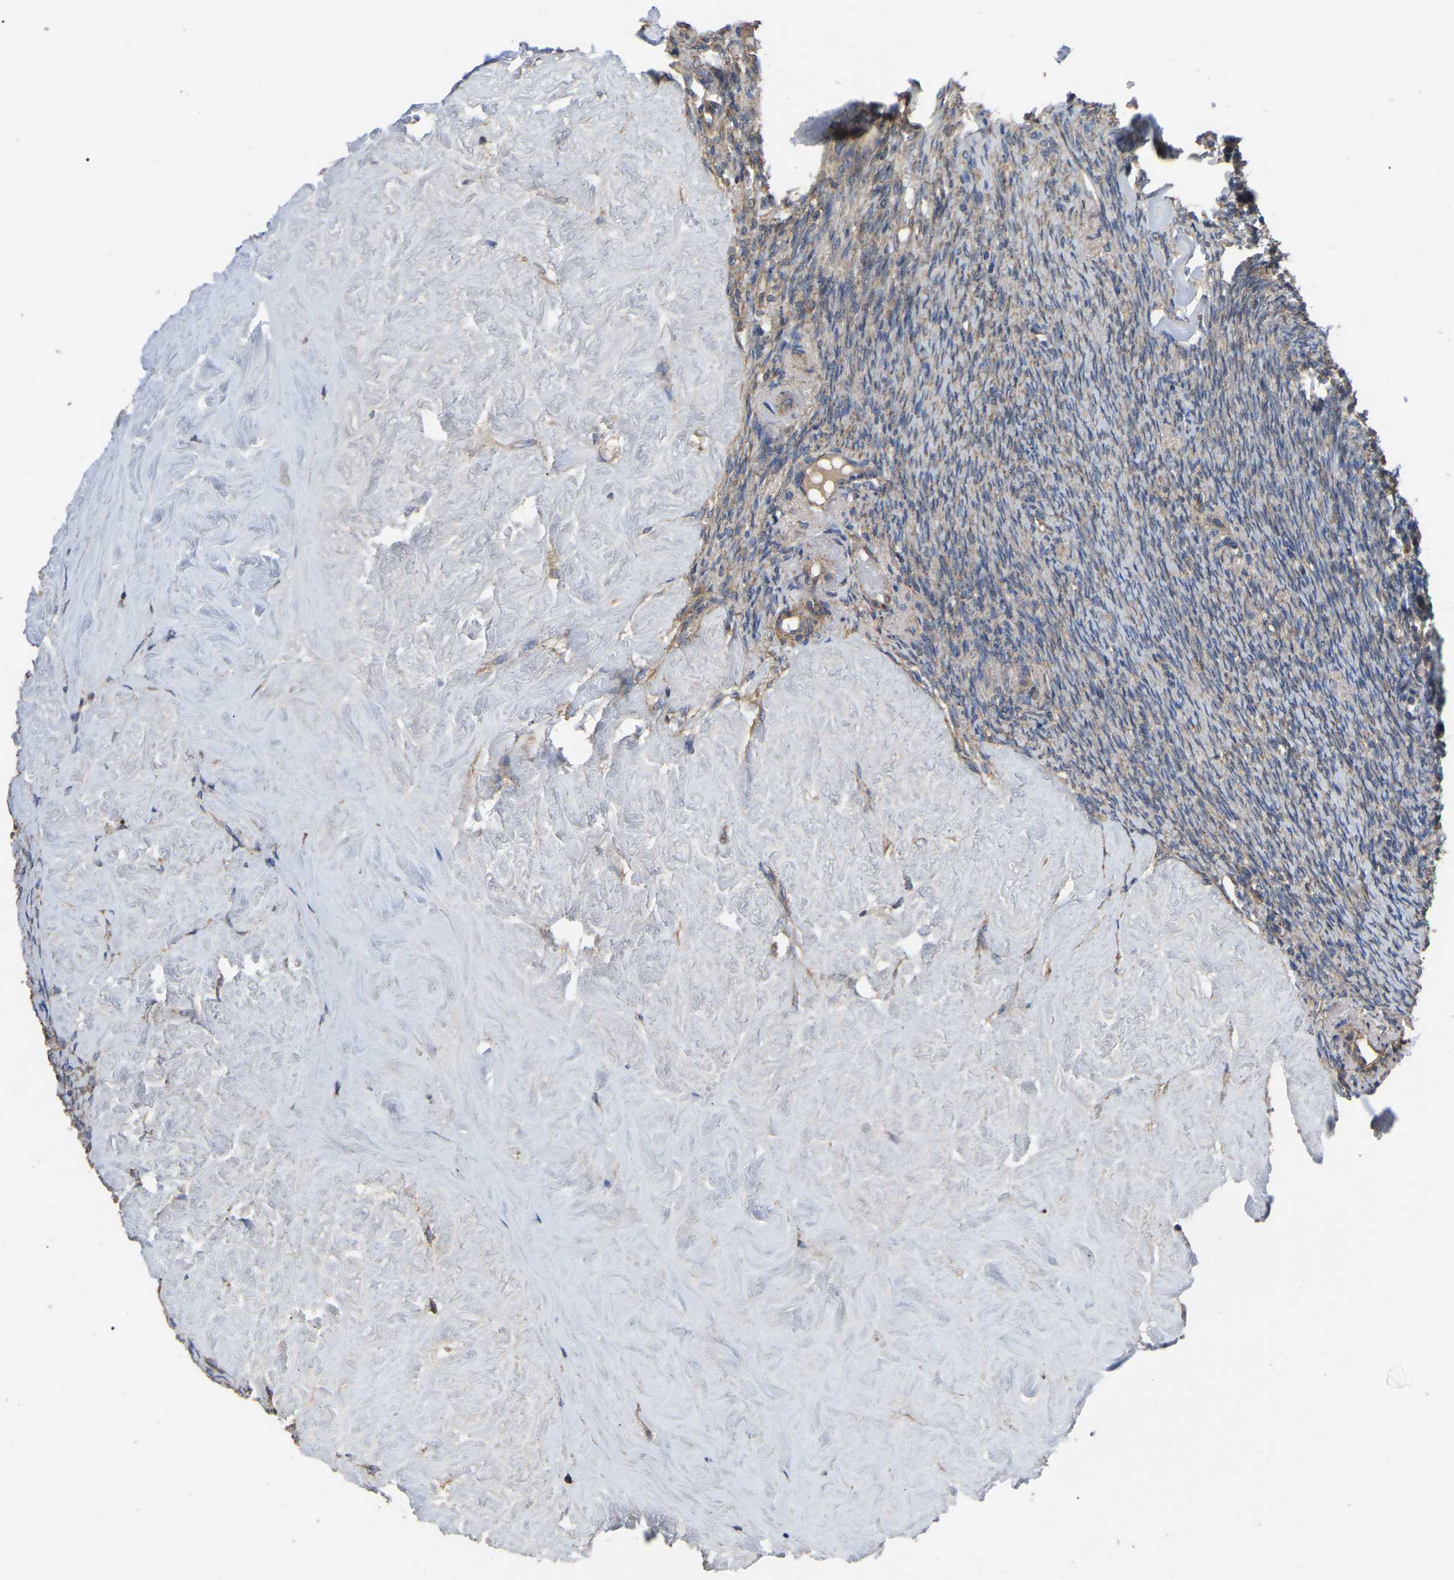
{"staining": {"intensity": "moderate", "quantity": "25%-75%", "location": "cytoplasmic/membranous"}, "tissue": "ovary", "cell_type": "Ovarian stroma cells", "image_type": "normal", "snomed": [{"axis": "morphology", "description": "Normal tissue, NOS"}, {"axis": "topography", "description": "Ovary"}], "caption": "Immunohistochemistry histopathology image of normal ovary stained for a protein (brown), which displays medium levels of moderate cytoplasmic/membranous positivity in about 25%-75% of ovarian stroma cells.", "gene": "GCC1", "patient": {"sex": "female", "age": 41}}